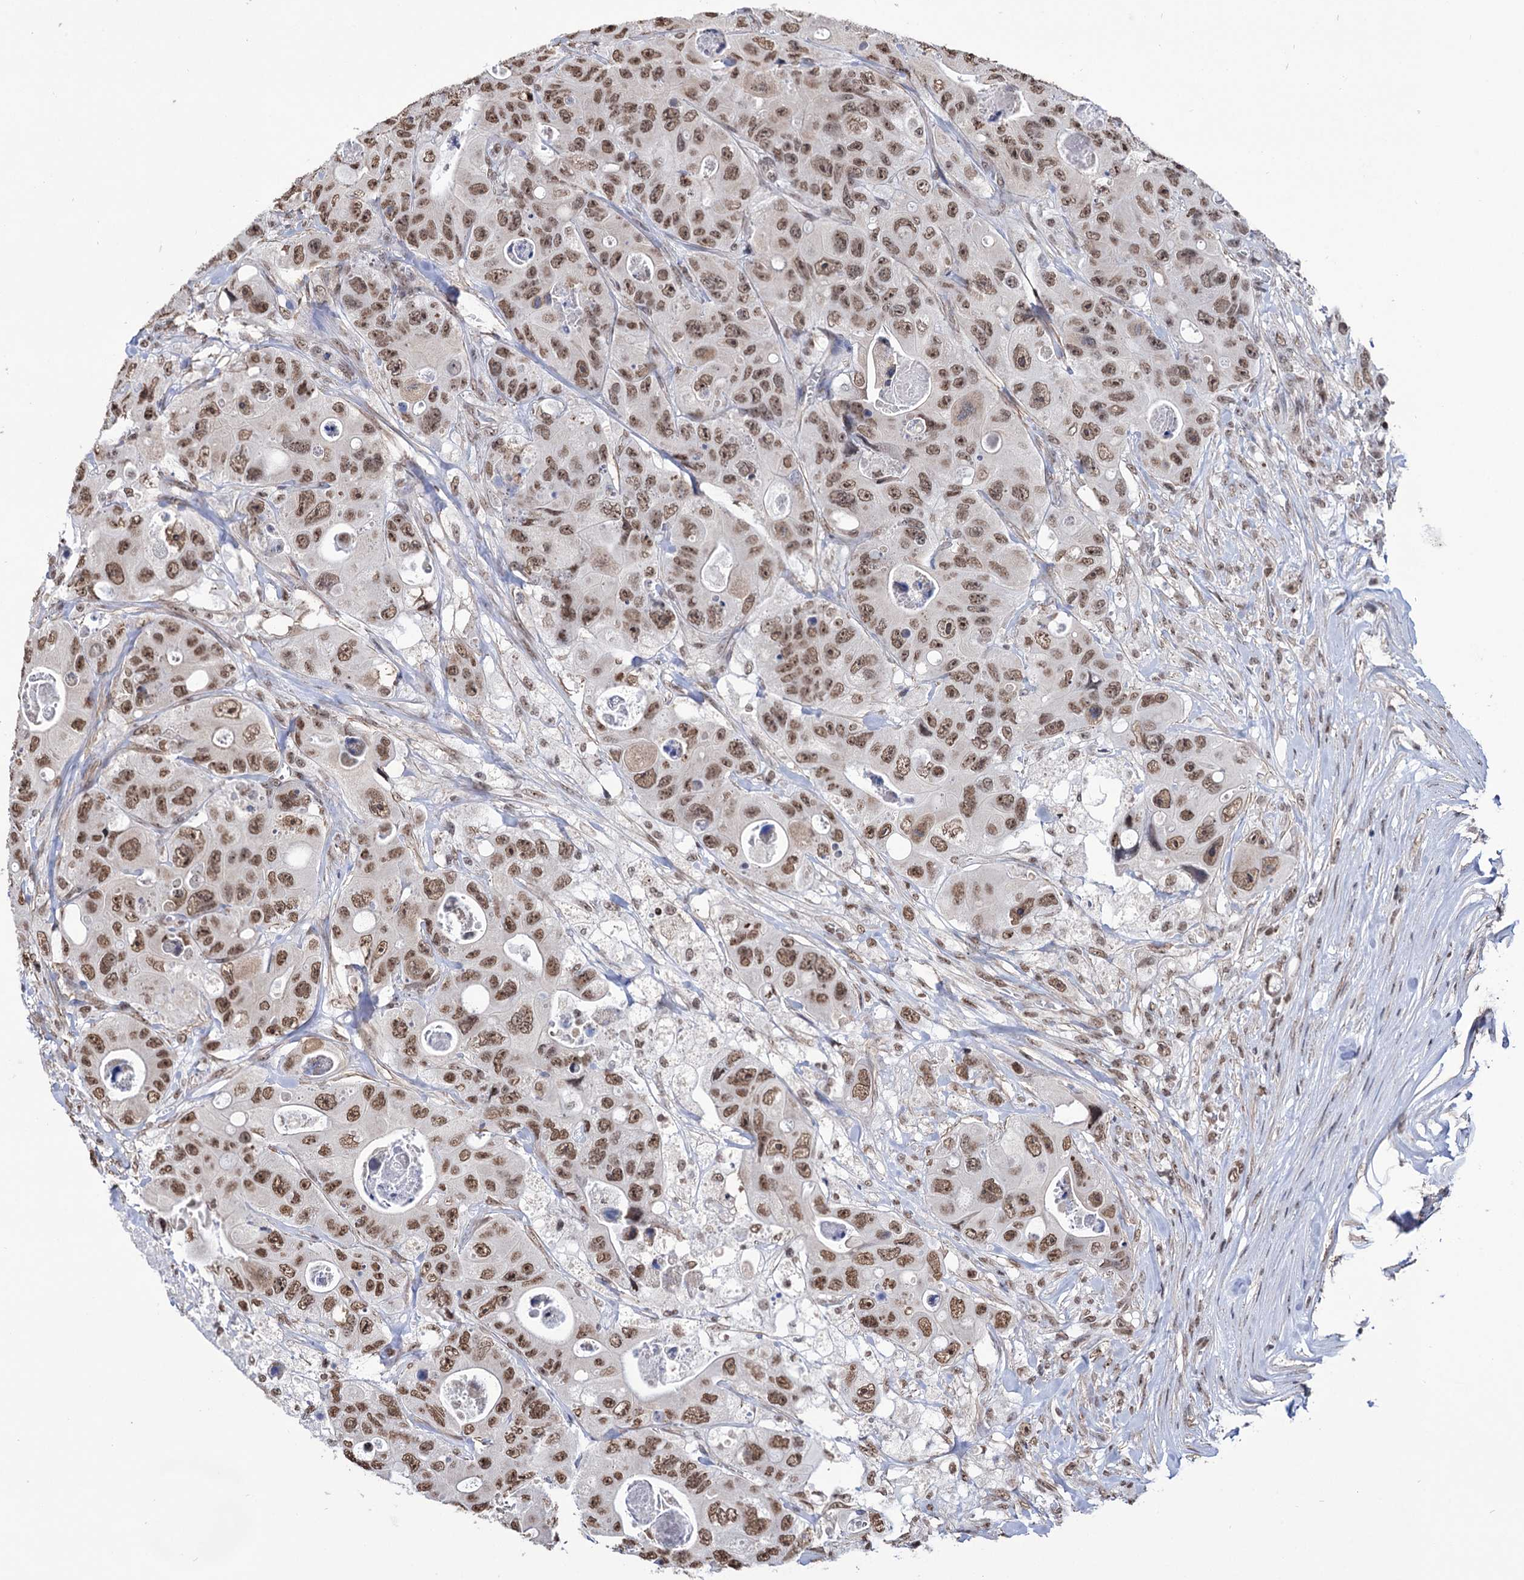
{"staining": {"intensity": "moderate", "quantity": ">75%", "location": "nuclear"}, "tissue": "colorectal cancer", "cell_type": "Tumor cells", "image_type": "cancer", "snomed": [{"axis": "morphology", "description": "Adenocarcinoma, NOS"}, {"axis": "topography", "description": "Colon"}], "caption": "Protein staining shows moderate nuclear staining in approximately >75% of tumor cells in colorectal cancer.", "gene": "ABHD10", "patient": {"sex": "female", "age": 46}}